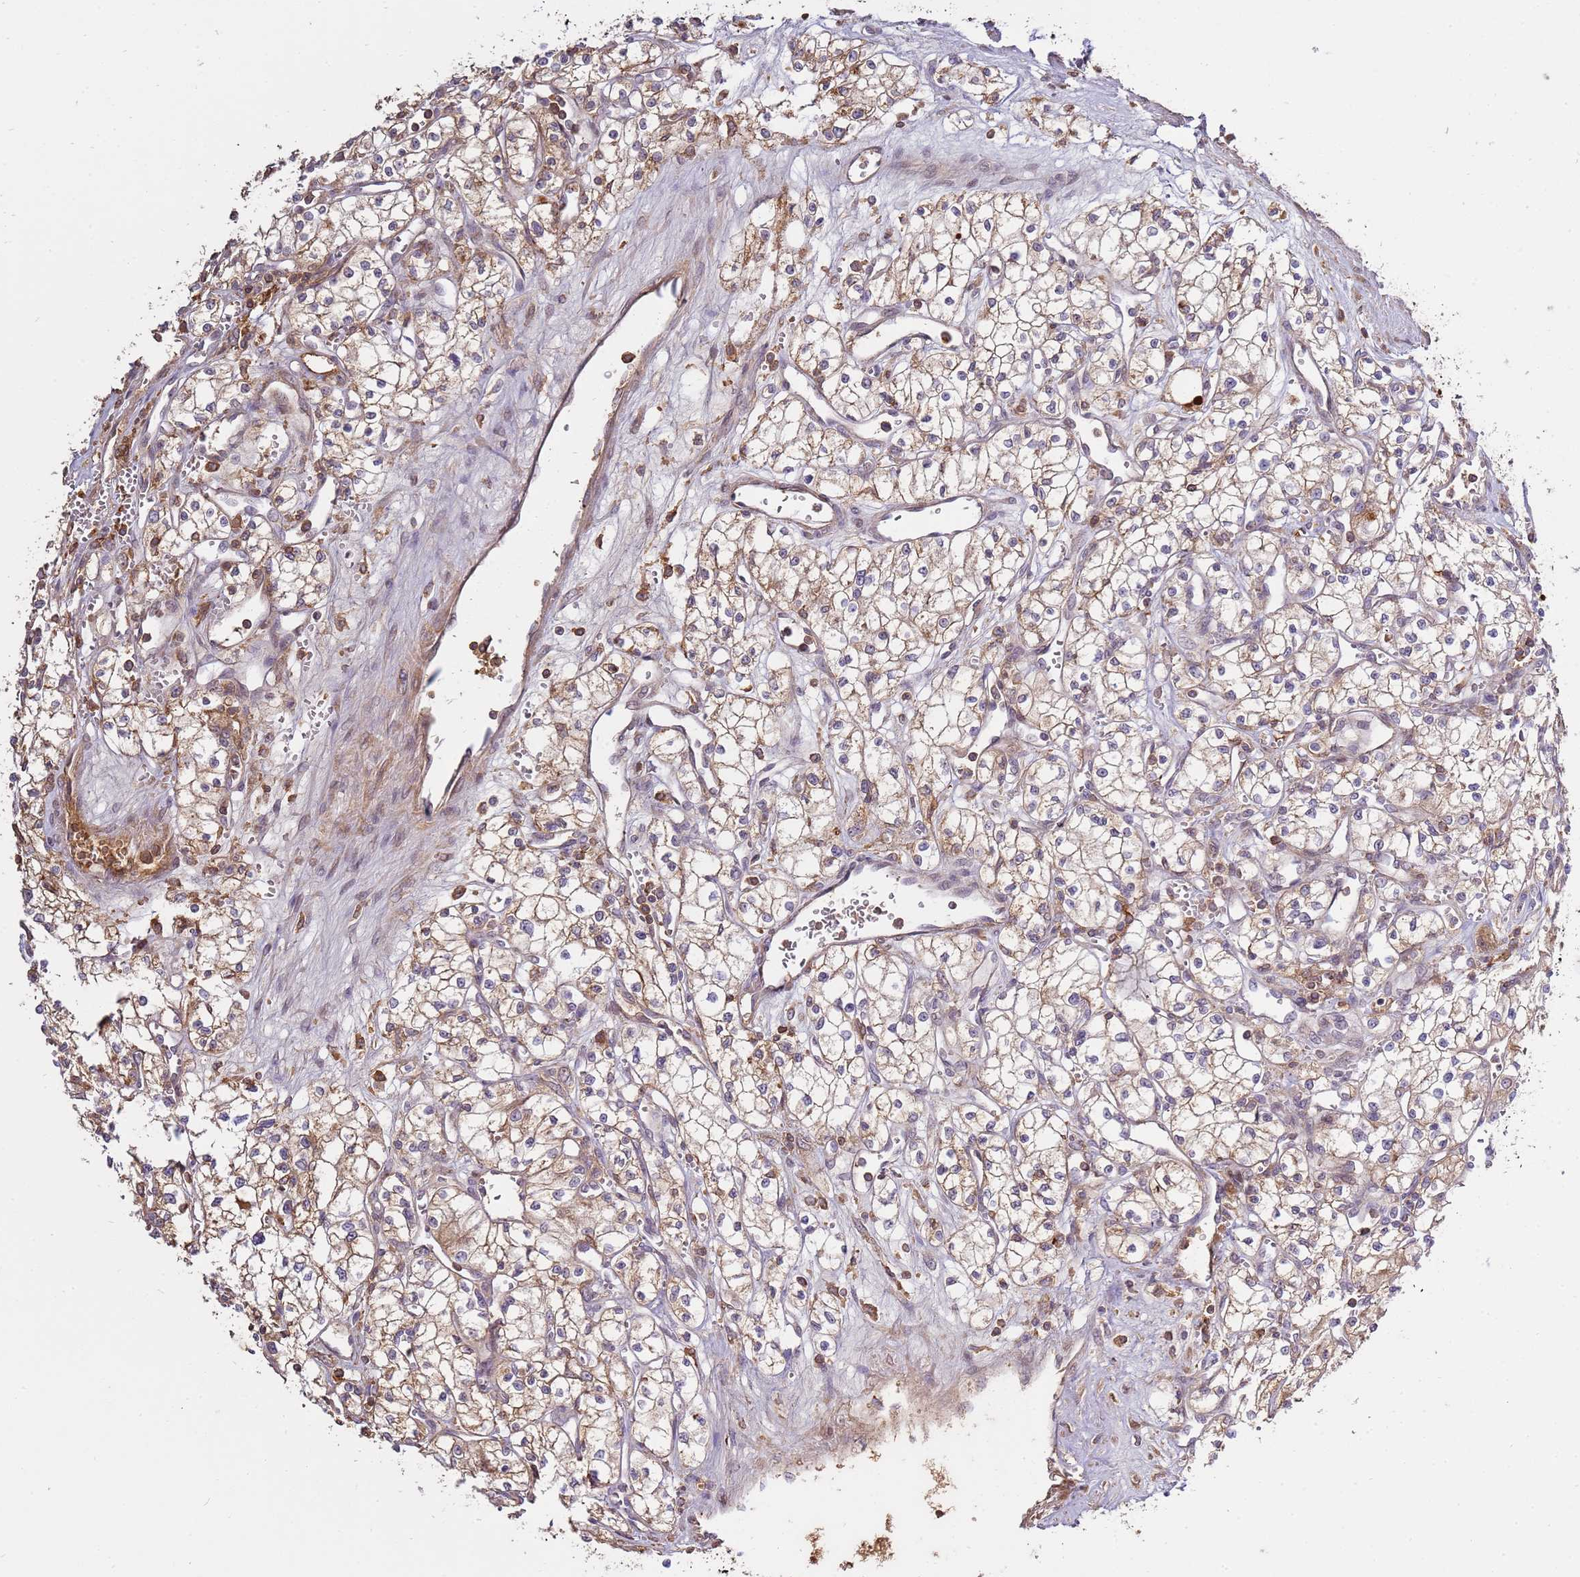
{"staining": {"intensity": "weak", "quantity": "<25%", "location": "cytoplasmic/membranous"}, "tissue": "renal cancer", "cell_type": "Tumor cells", "image_type": "cancer", "snomed": [{"axis": "morphology", "description": "Adenocarcinoma, NOS"}, {"axis": "topography", "description": "Kidney"}], "caption": "An immunohistochemistry photomicrograph of adenocarcinoma (renal) is shown. There is no staining in tumor cells of adenocarcinoma (renal).", "gene": "ZNF624", "patient": {"sex": "male", "age": 59}}